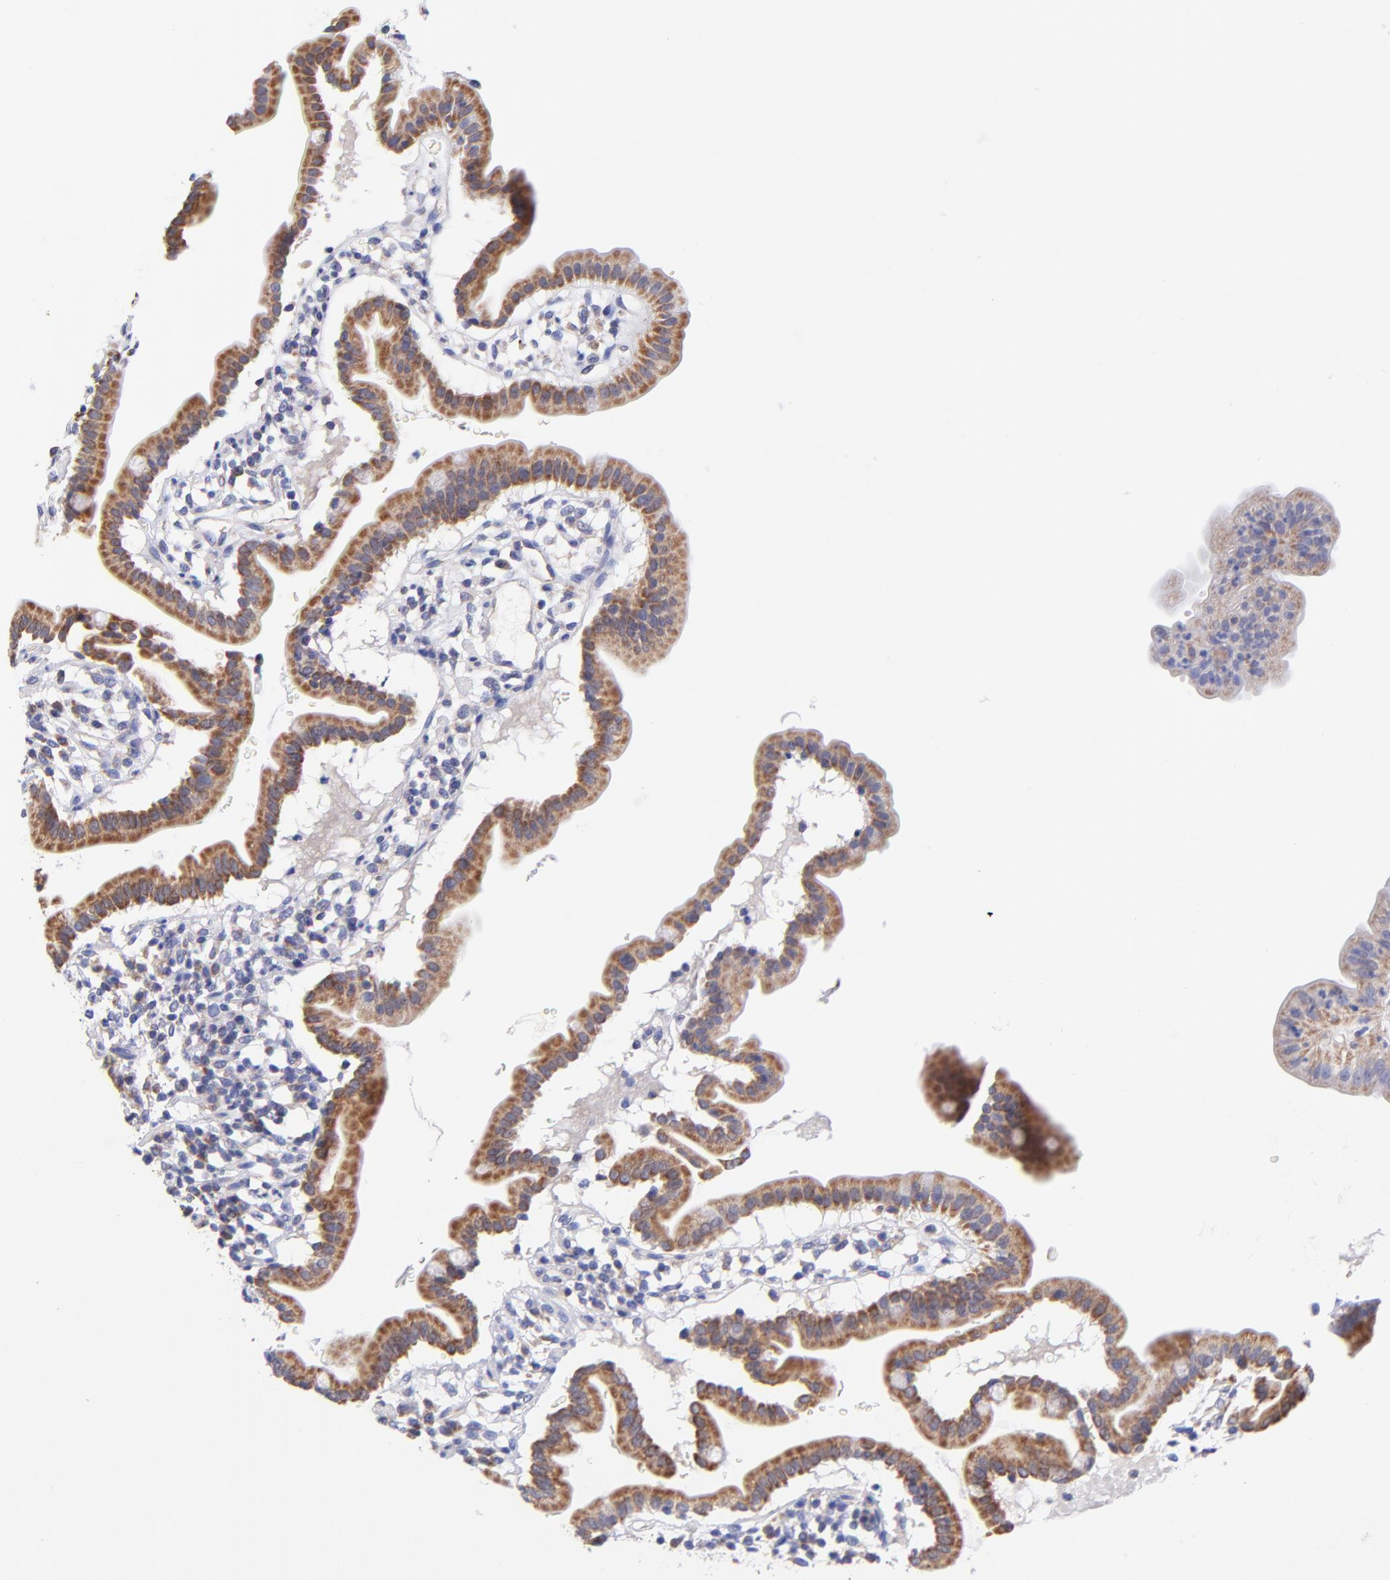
{"staining": {"intensity": "moderate", "quantity": ">75%", "location": "cytoplasmic/membranous"}, "tissue": "duodenum", "cell_type": "Glandular cells", "image_type": "normal", "snomed": [{"axis": "morphology", "description": "Normal tissue, NOS"}, {"axis": "topography", "description": "Duodenum"}], "caption": "IHC micrograph of normal duodenum: duodenum stained using immunohistochemistry (IHC) exhibits medium levels of moderate protein expression localized specifically in the cytoplasmic/membranous of glandular cells, appearing as a cytoplasmic/membranous brown color.", "gene": "NDUFB7", "patient": {"sex": "male", "age": 50}}